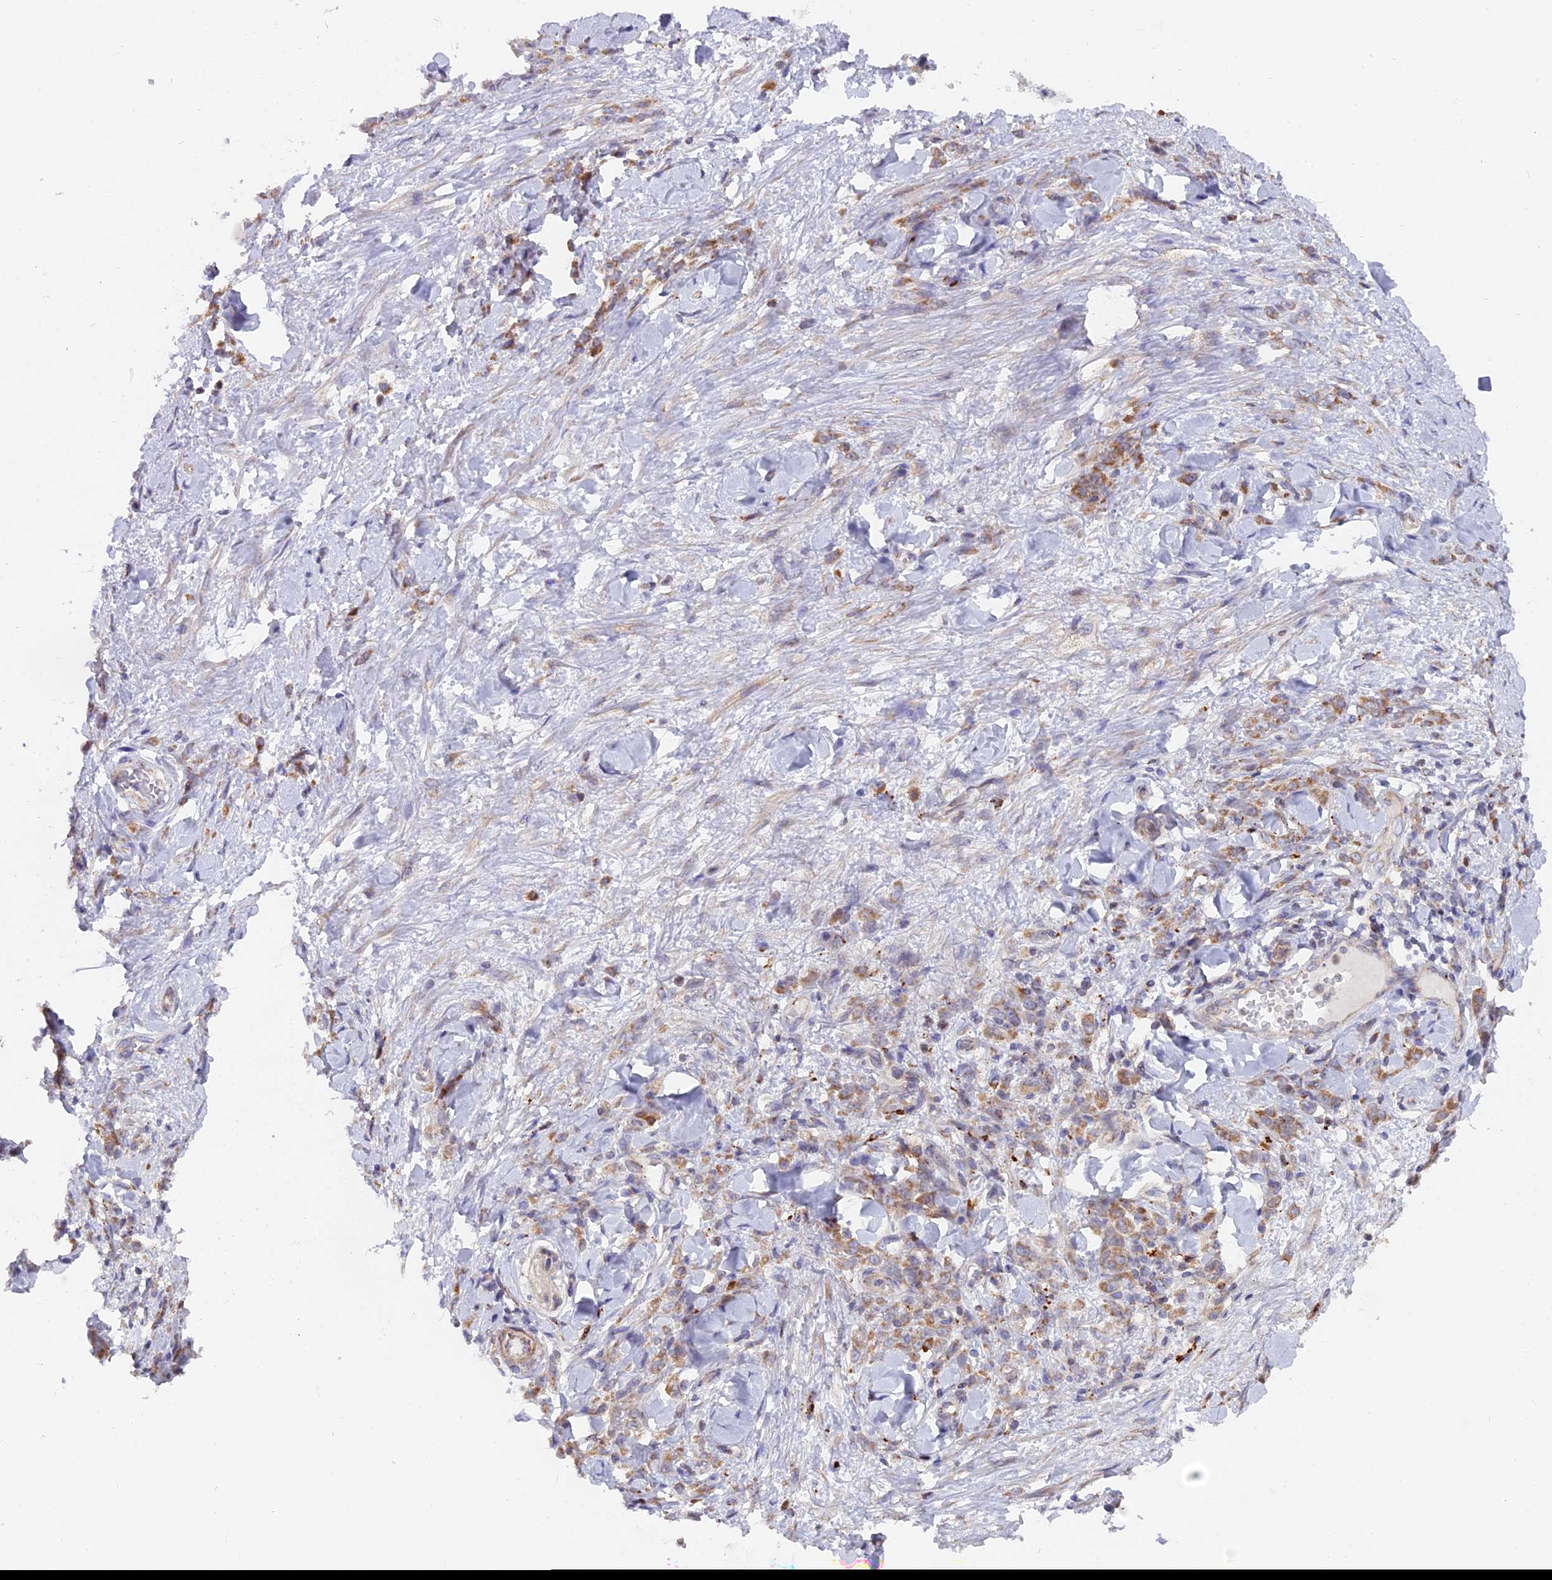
{"staining": {"intensity": "moderate", "quantity": ">75%", "location": "cytoplasmic/membranous"}, "tissue": "stomach cancer", "cell_type": "Tumor cells", "image_type": "cancer", "snomed": [{"axis": "morphology", "description": "Normal tissue, NOS"}, {"axis": "morphology", "description": "Adenocarcinoma, NOS"}, {"axis": "topography", "description": "Stomach"}], "caption": "Human stomach adenocarcinoma stained with a protein marker exhibits moderate staining in tumor cells.", "gene": "TBC1D20", "patient": {"sex": "male", "age": 82}}